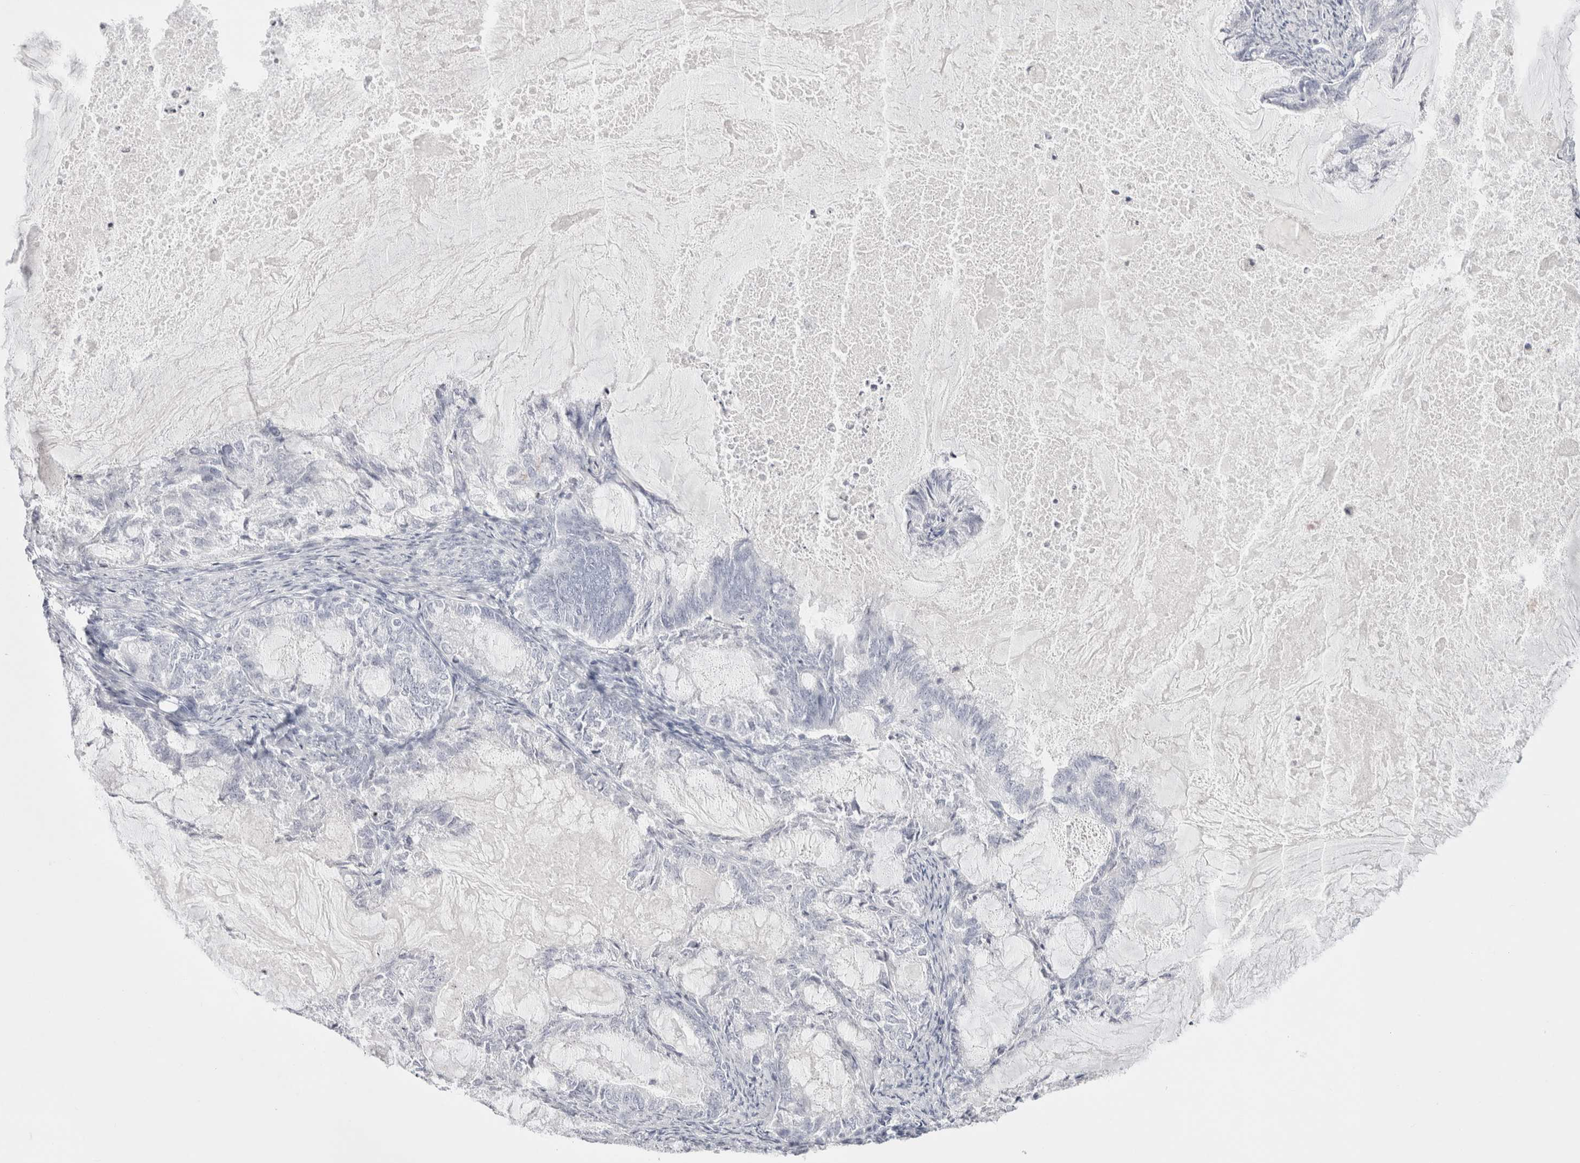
{"staining": {"intensity": "negative", "quantity": "none", "location": "none"}, "tissue": "endometrial cancer", "cell_type": "Tumor cells", "image_type": "cancer", "snomed": [{"axis": "morphology", "description": "Adenocarcinoma, NOS"}, {"axis": "topography", "description": "Endometrium"}], "caption": "There is no significant expression in tumor cells of endometrial adenocarcinoma.", "gene": "GARIN1A", "patient": {"sex": "female", "age": 86}}